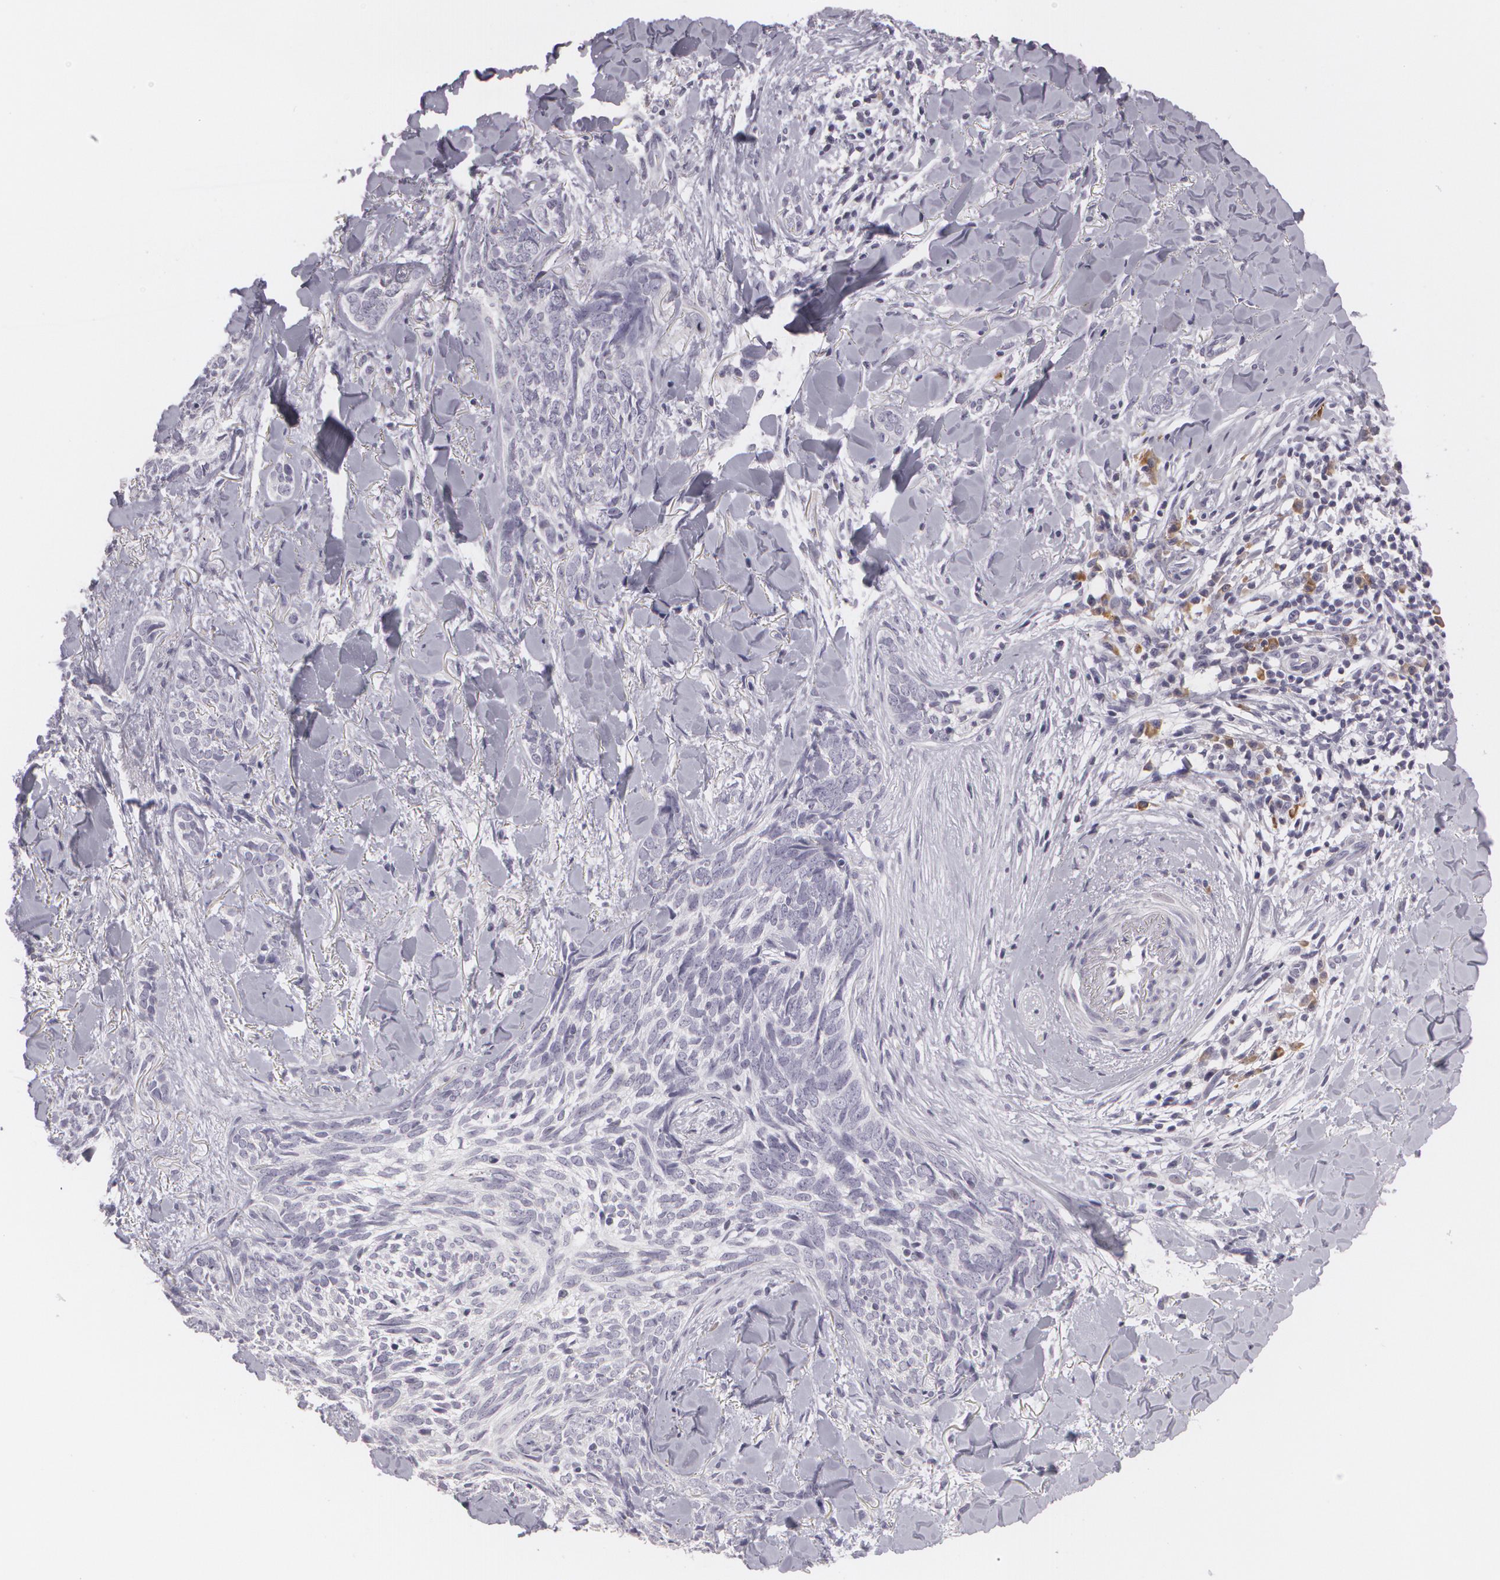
{"staining": {"intensity": "negative", "quantity": "none", "location": "none"}, "tissue": "skin cancer", "cell_type": "Tumor cells", "image_type": "cancer", "snomed": [{"axis": "morphology", "description": "Basal cell carcinoma"}, {"axis": "topography", "description": "Skin"}], "caption": "Basal cell carcinoma (skin) stained for a protein using IHC shows no staining tumor cells.", "gene": "MAP2", "patient": {"sex": "female", "age": 81}}